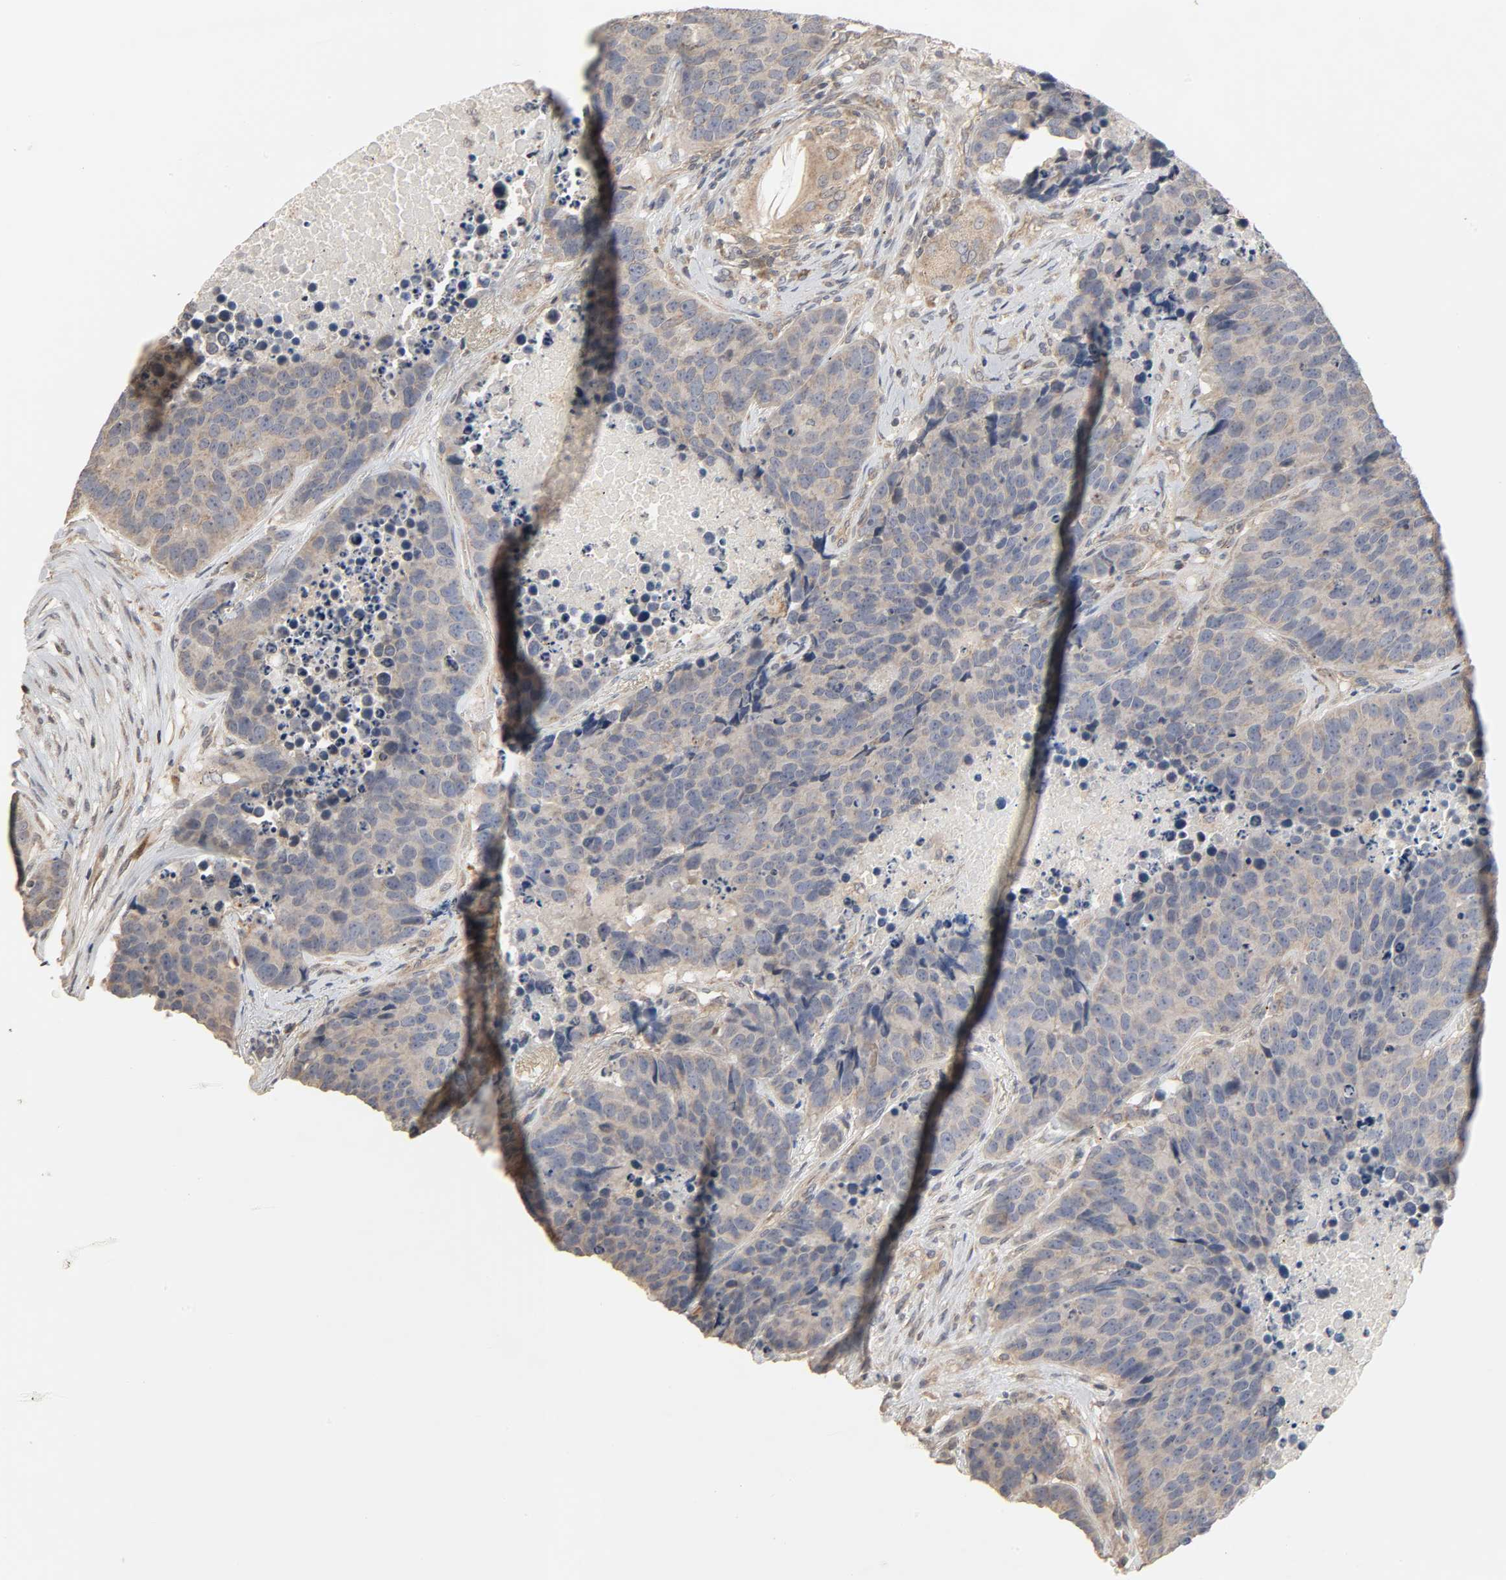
{"staining": {"intensity": "weak", "quantity": ">75%", "location": "cytoplasmic/membranous"}, "tissue": "carcinoid", "cell_type": "Tumor cells", "image_type": "cancer", "snomed": [{"axis": "morphology", "description": "Carcinoid, malignant, NOS"}, {"axis": "topography", "description": "Lung"}], "caption": "Tumor cells demonstrate low levels of weak cytoplasmic/membranous staining in approximately >75% of cells in carcinoid. (DAB IHC, brown staining for protein, blue staining for nuclei).", "gene": "CLEC4E", "patient": {"sex": "male", "age": 60}}